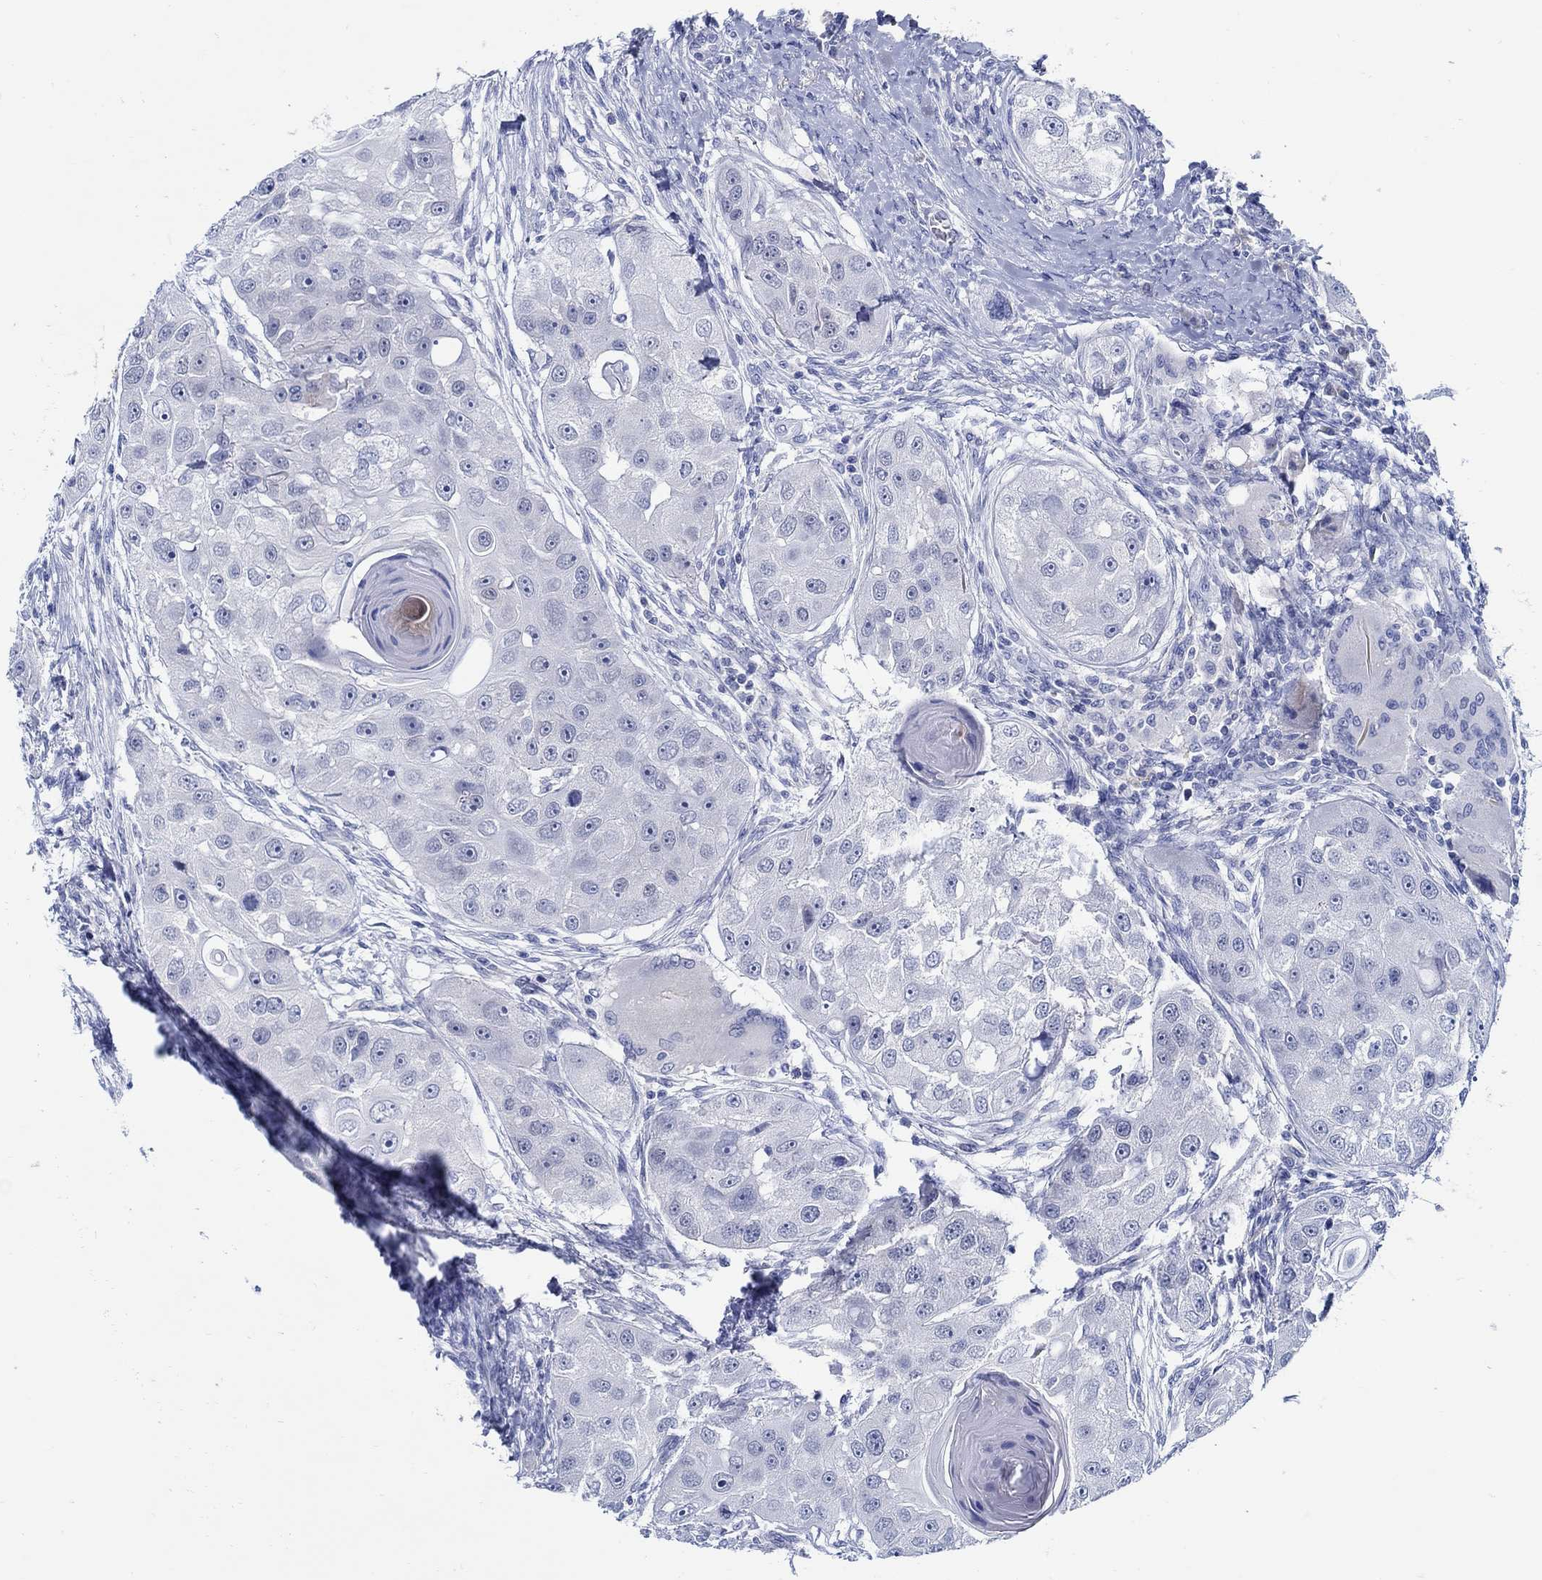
{"staining": {"intensity": "negative", "quantity": "none", "location": "none"}, "tissue": "head and neck cancer", "cell_type": "Tumor cells", "image_type": "cancer", "snomed": [{"axis": "morphology", "description": "Squamous cell carcinoma, NOS"}, {"axis": "topography", "description": "Head-Neck"}], "caption": "High power microscopy photomicrograph of an immunohistochemistry (IHC) micrograph of head and neck squamous cell carcinoma, revealing no significant positivity in tumor cells.", "gene": "PAX9", "patient": {"sex": "male", "age": 51}}